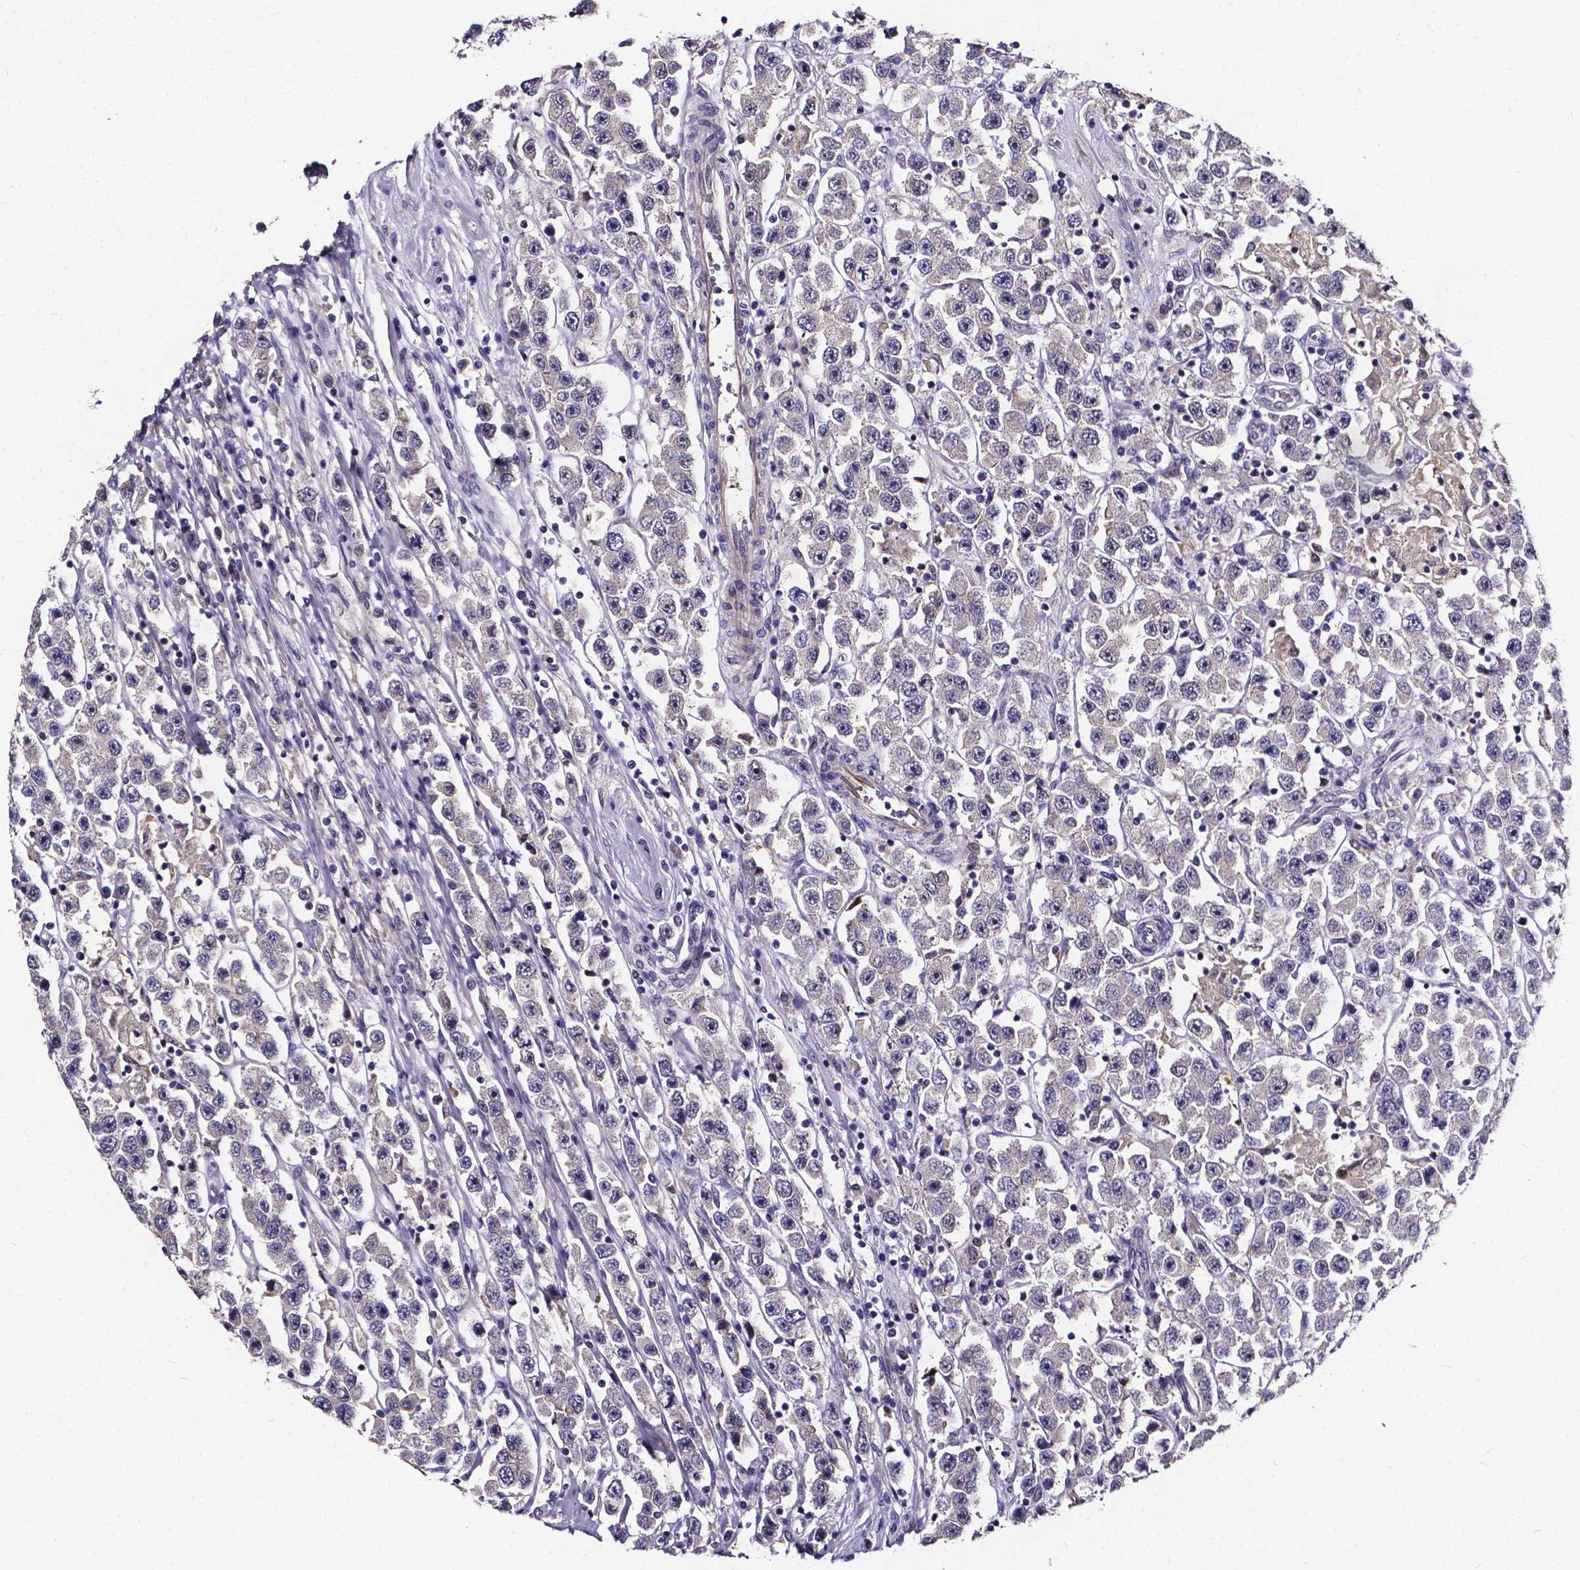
{"staining": {"intensity": "negative", "quantity": "none", "location": "none"}, "tissue": "testis cancer", "cell_type": "Tumor cells", "image_type": "cancer", "snomed": [{"axis": "morphology", "description": "Seminoma, NOS"}, {"axis": "topography", "description": "Testis"}], "caption": "This is an immunohistochemistry (IHC) photomicrograph of seminoma (testis). There is no expression in tumor cells.", "gene": "SOWAHA", "patient": {"sex": "male", "age": 45}}